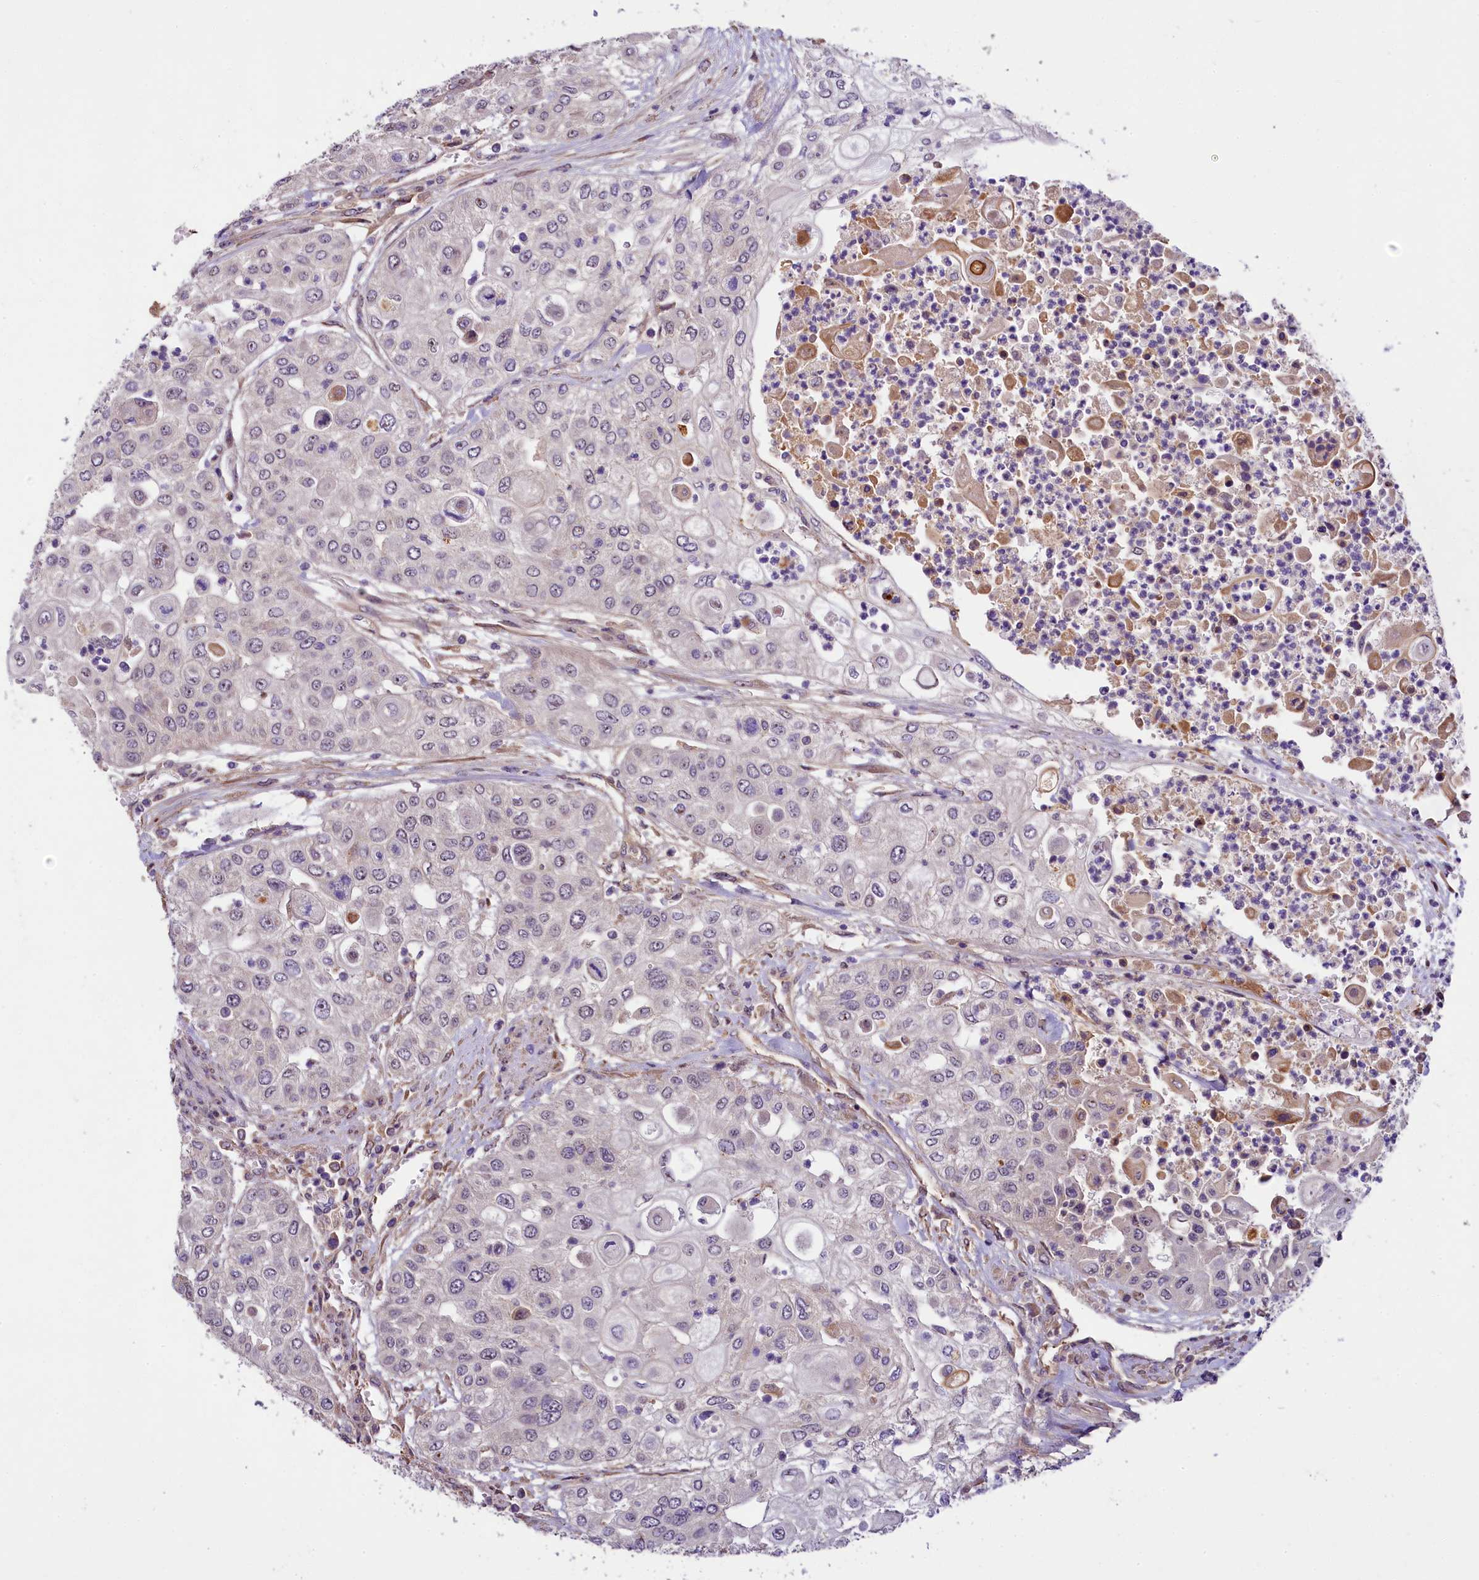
{"staining": {"intensity": "negative", "quantity": "none", "location": "none"}, "tissue": "urothelial cancer", "cell_type": "Tumor cells", "image_type": "cancer", "snomed": [{"axis": "morphology", "description": "Urothelial carcinoma, High grade"}, {"axis": "topography", "description": "Urinary bladder"}], "caption": "Tumor cells show no significant expression in high-grade urothelial carcinoma. The staining was performed using DAB (3,3'-diaminobenzidine) to visualize the protein expression in brown, while the nuclei were stained in blue with hematoxylin (Magnification: 20x).", "gene": "UBXN6", "patient": {"sex": "female", "age": 79}}